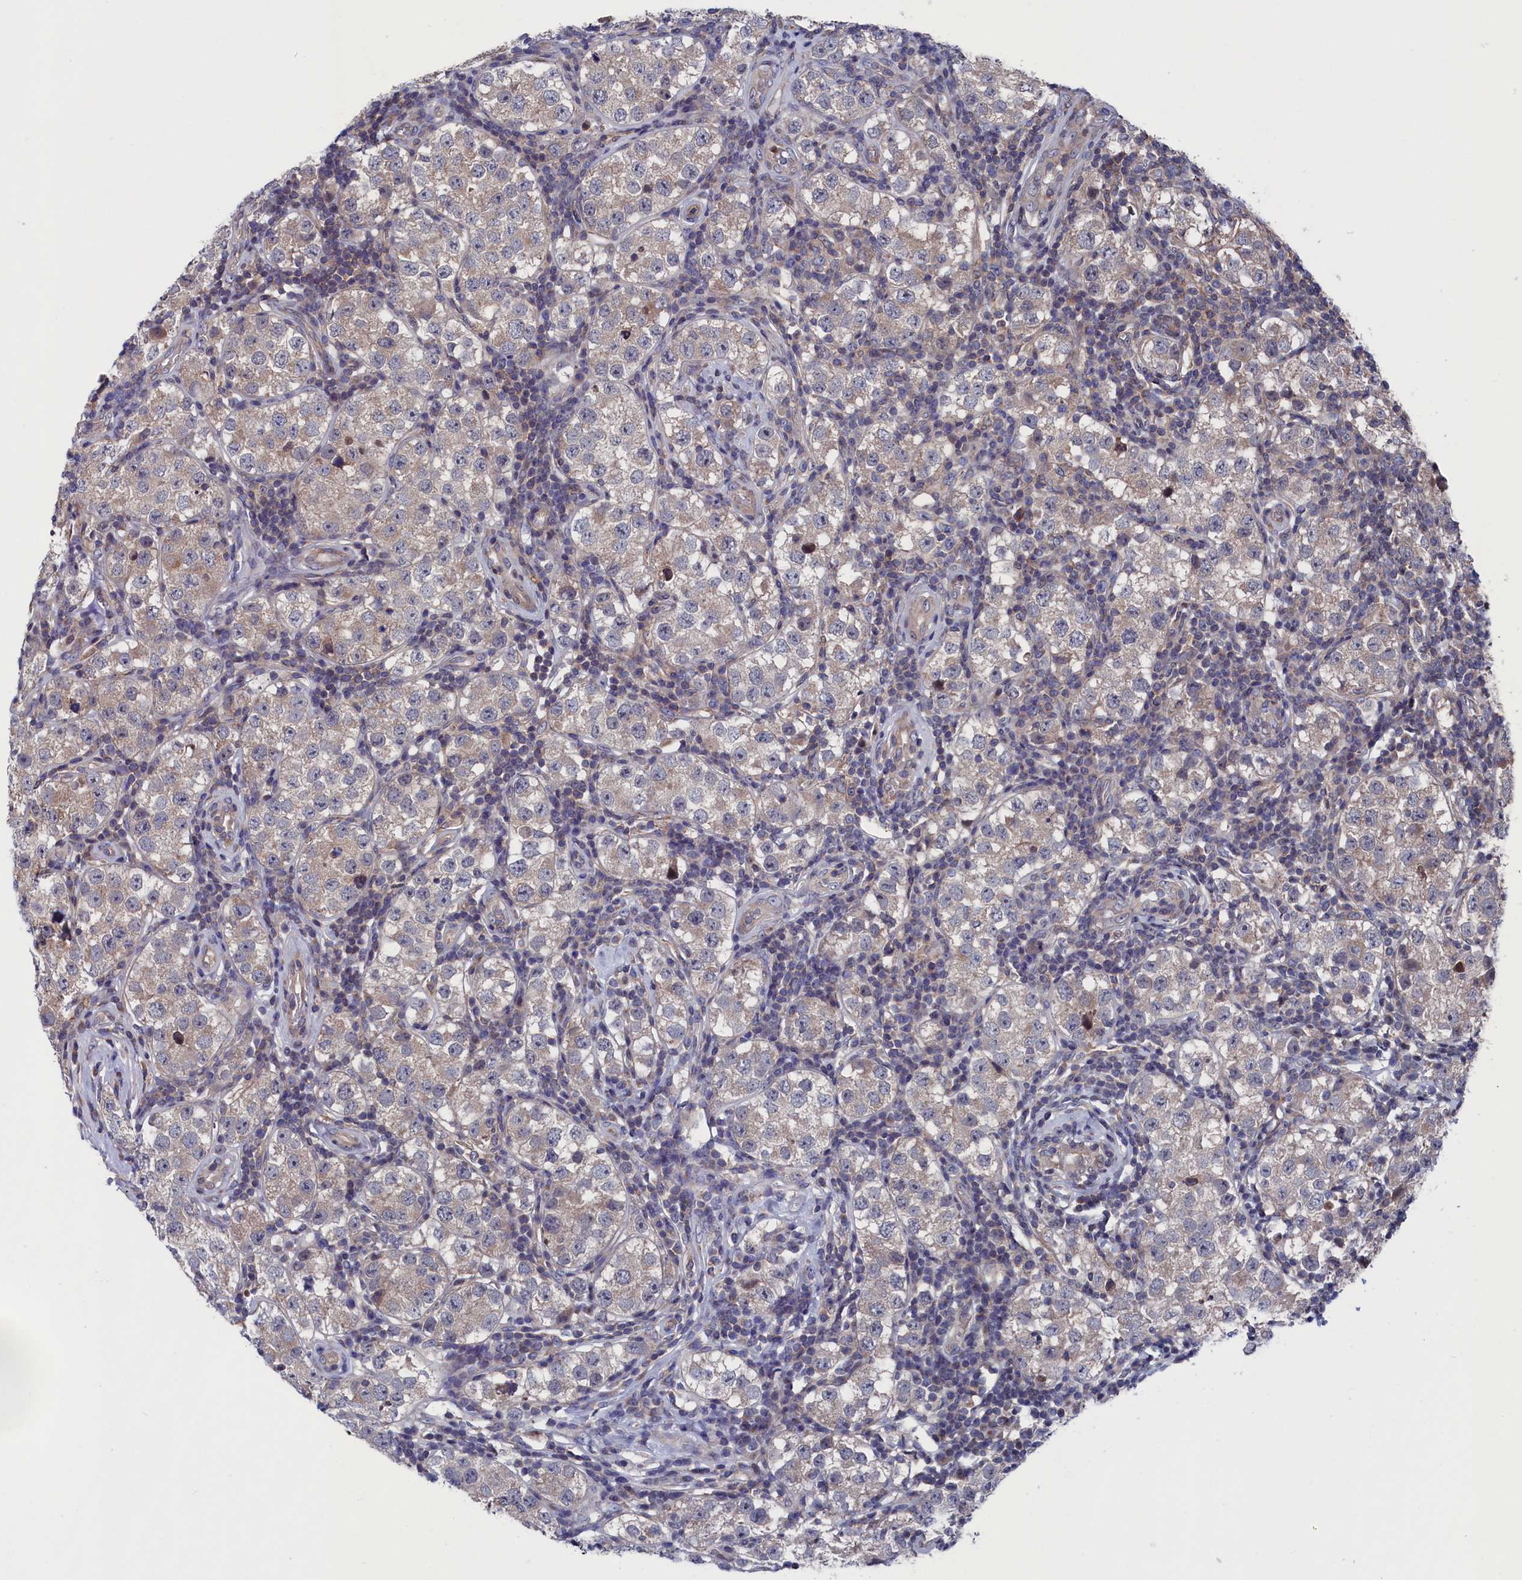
{"staining": {"intensity": "weak", "quantity": "25%-75%", "location": "cytoplasmic/membranous"}, "tissue": "testis cancer", "cell_type": "Tumor cells", "image_type": "cancer", "snomed": [{"axis": "morphology", "description": "Seminoma, NOS"}, {"axis": "topography", "description": "Testis"}], "caption": "Immunohistochemical staining of human testis cancer (seminoma) exhibits weak cytoplasmic/membranous protein positivity in about 25%-75% of tumor cells.", "gene": "SPATA13", "patient": {"sex": "male", "age": 34}}